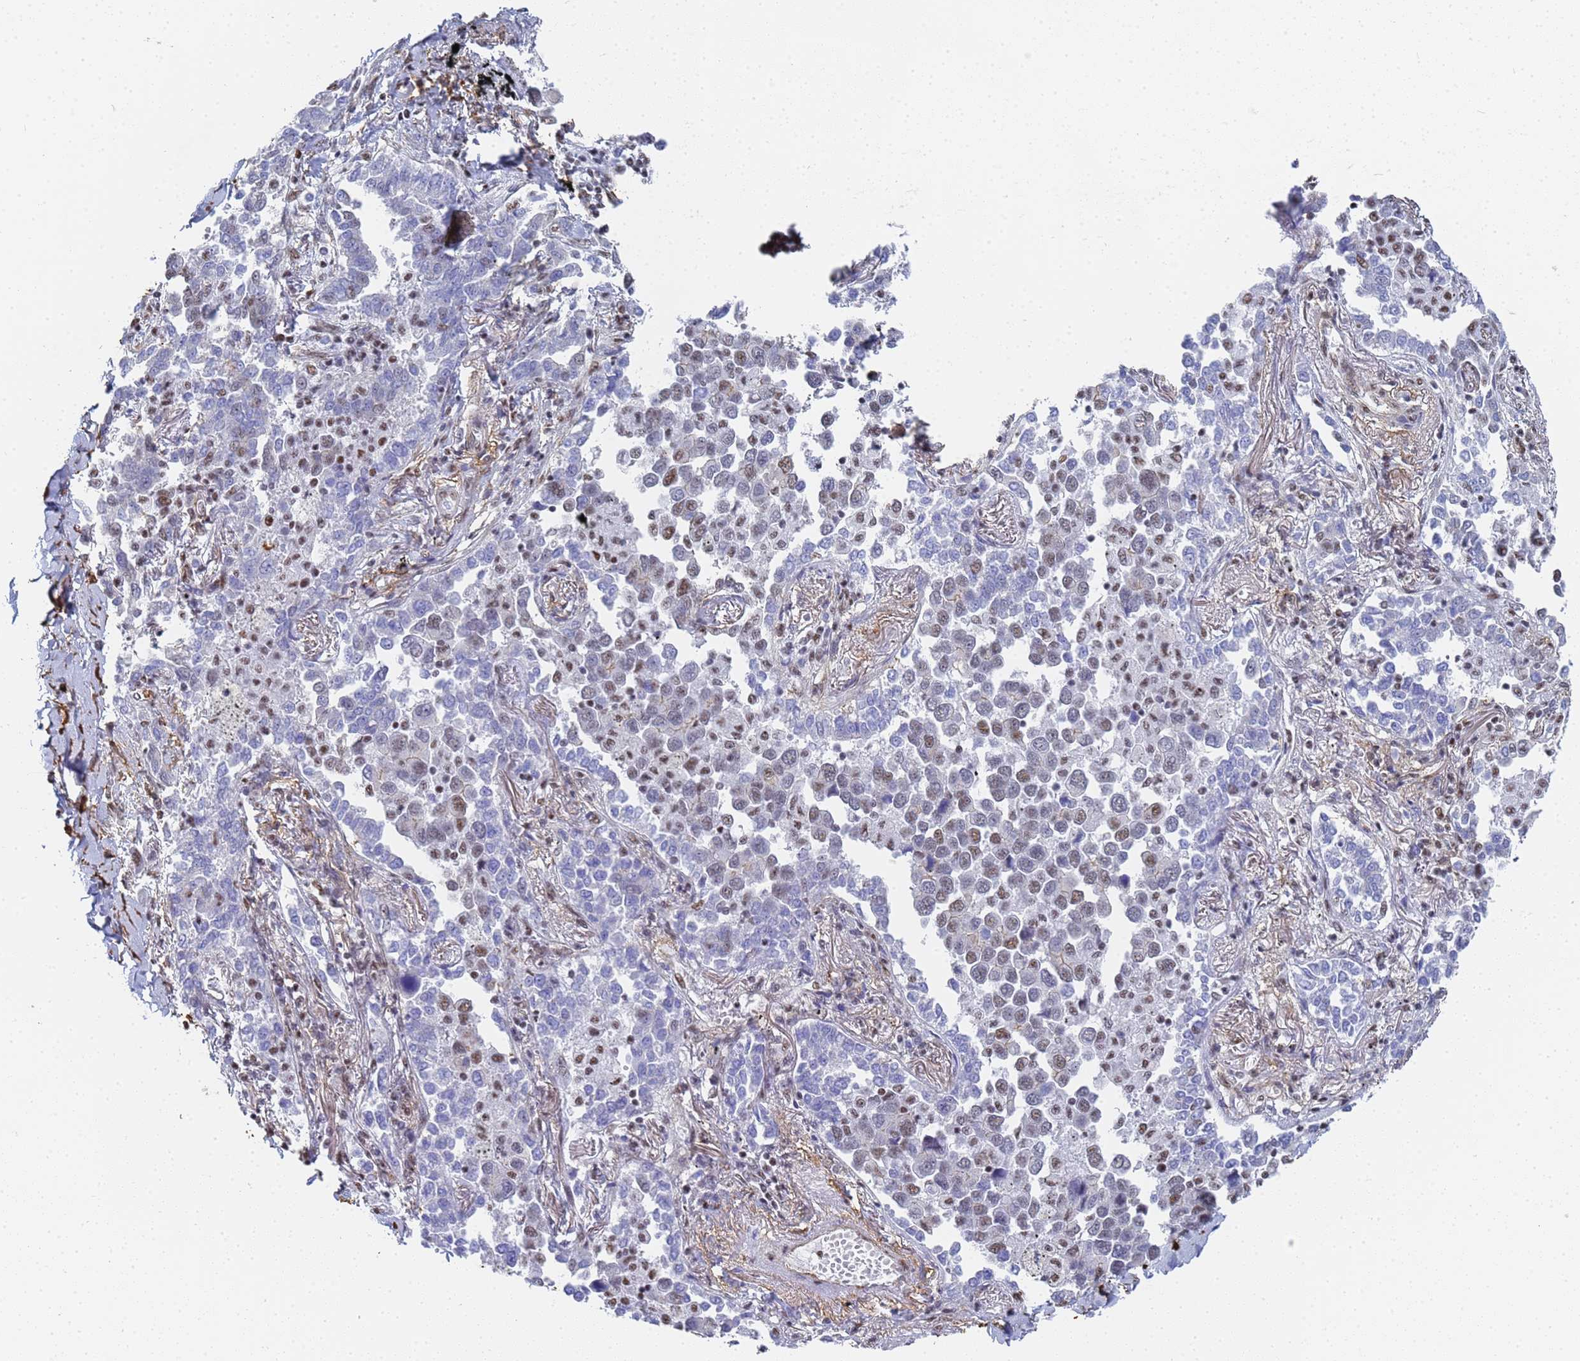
{"staining": {"intensity": "moderate", "quantity": "<25%", "location": "nuclear"}, "tissue": "lung cancer", "cell_type": "Tumor cells", "image_type": "cancer", "snomed": [{"axis": "morphology", "description": "Adenocarcinoma, NOS"}, {"axis": "topography", "description": "Lung"}], "caption": "IHC photomicrograph of human lung cancer stained for a protein (brown), which shows low levels of moderate nuclear staining in approximately <25% of tumor cells.", "gene": "PRRT4", "patient": {"sex": "male", "age": 67}}